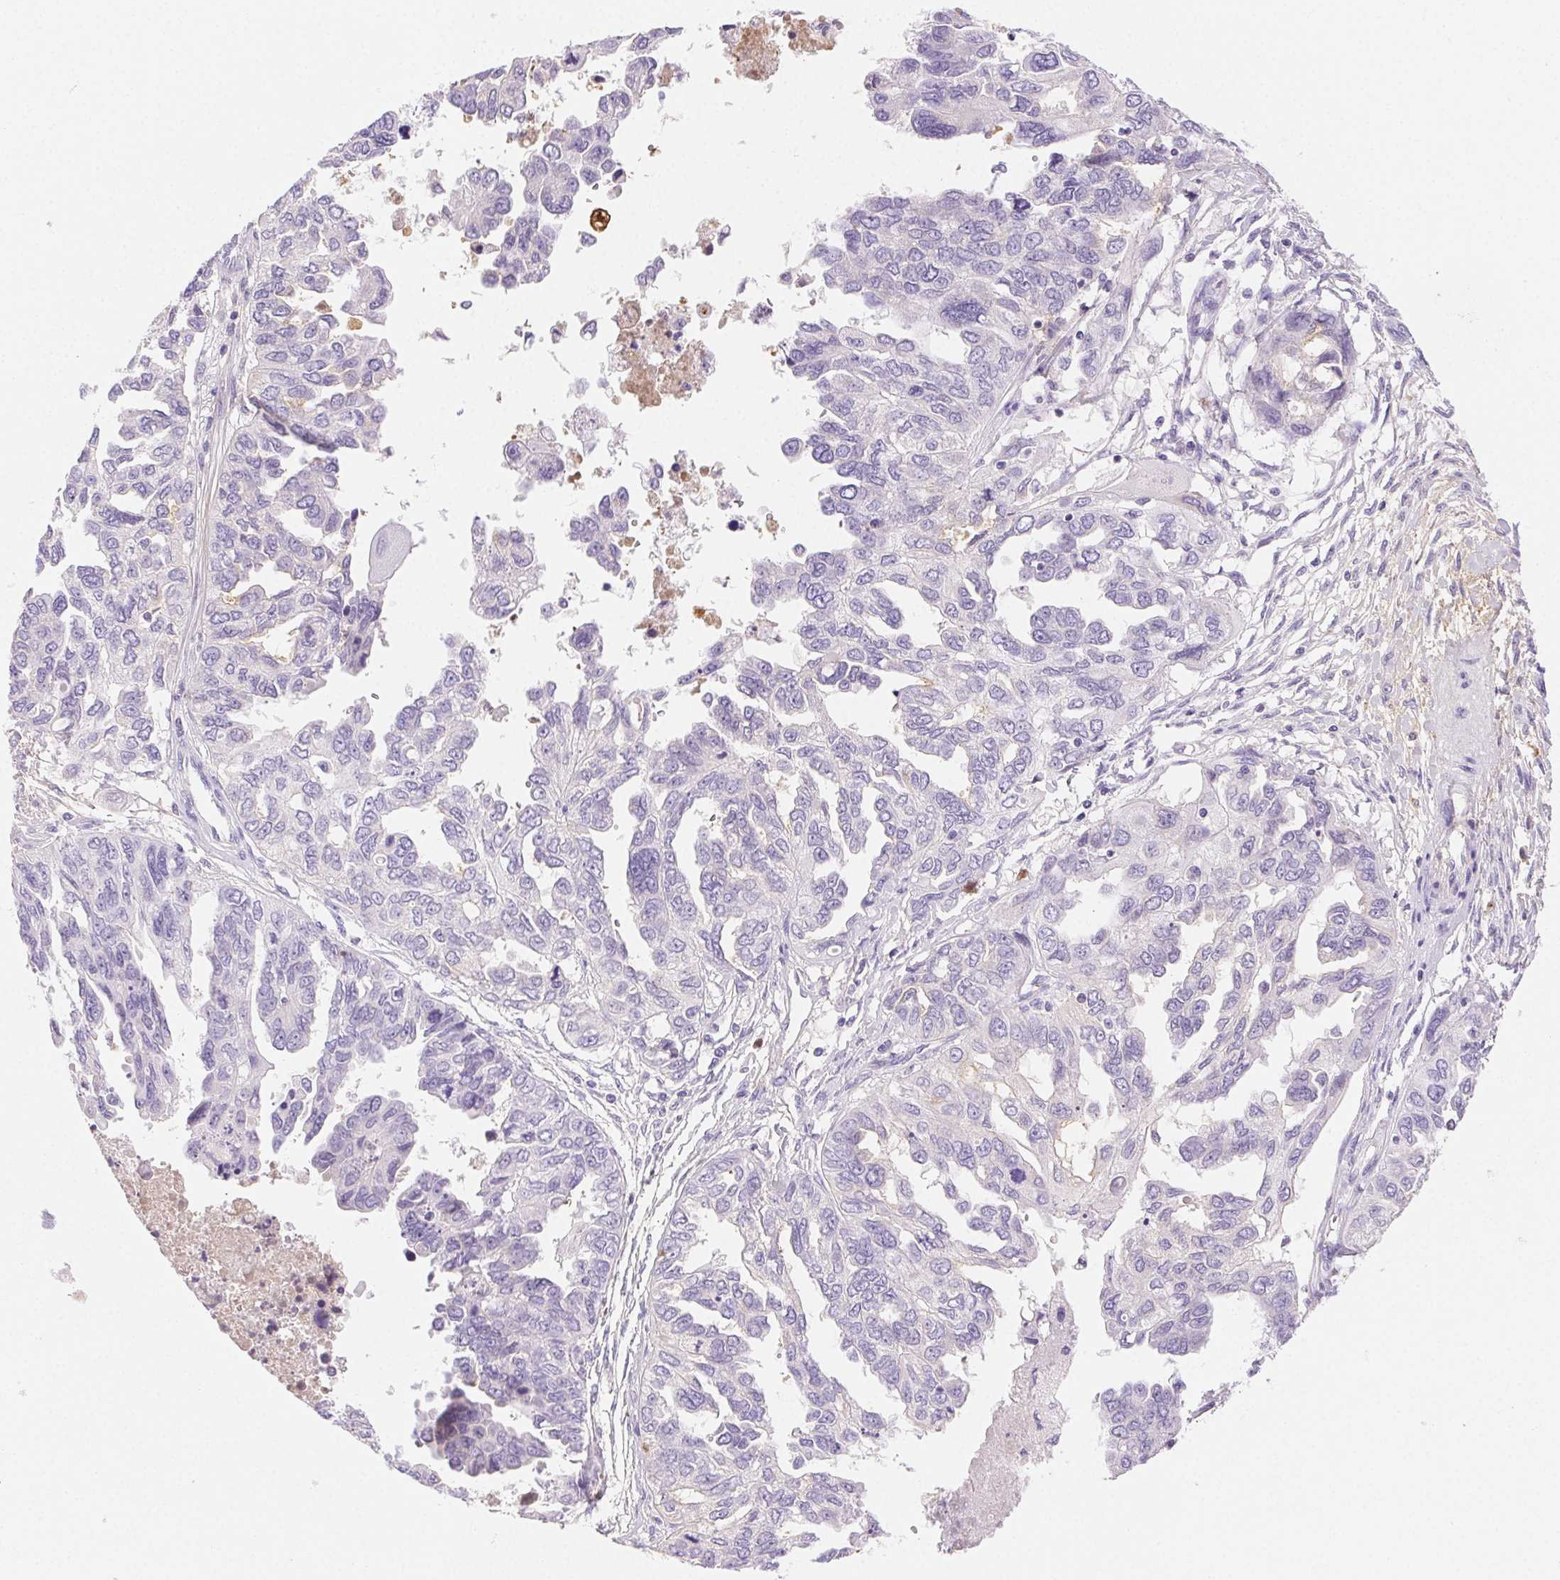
{"staining": {"intensity": "negative", "quantity": "none", "location": "none"}, "tissue": "ovarian cancer", "cell_type": "Tumor cells", "image_type": "cancer", "snomed": [{"axis": "morphology", "description": "Cystadenocarcinoma, serous, NOS"}, {"axis": "topography", "description": "Ovary"}], "caption": "A high-resolution photomicrograph shows IHC staining of ovarian cancer (serous cystadenocarcinoma), which reveals no significant expression in tumor cells.", "gene": "FGA", "patient": {"sex": "female", "age": 53}}